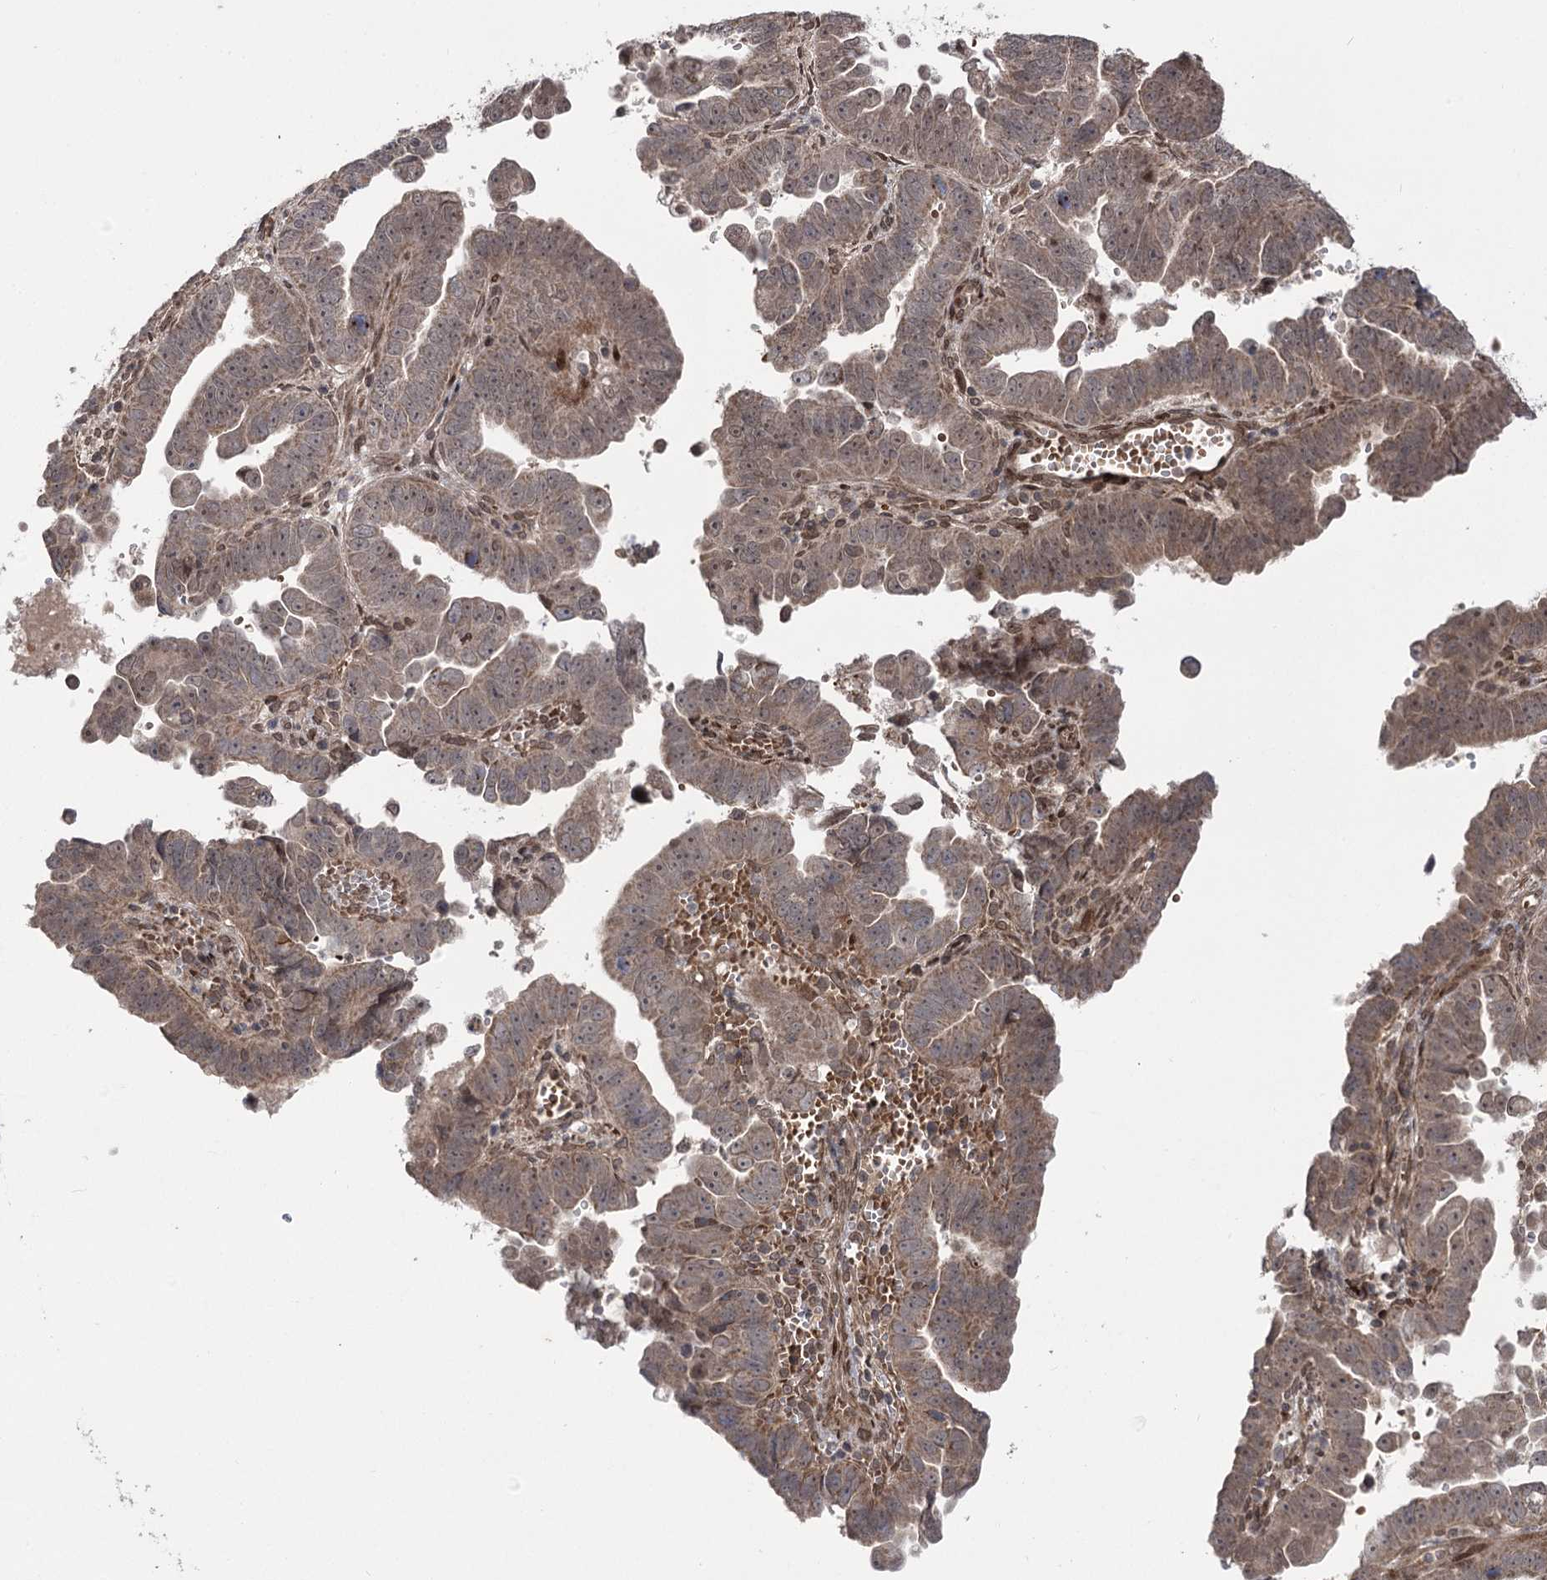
{"staining": {"intensity": "weak", "quantity": "25%-75%", "location": "nuclear"}, "tissue": "endometrial cancer", "cell_type": "Tumor cells", "image_type": "cancer", "snomed": [{"axis": "morphology", "description": "Adenocarcinoma, NOS"}, {"axis": "topography", "description": "Endometrium"}], "caption": "An image showing weak nuclear positivity in approximately 25%-75% of tumor cells in endometrial adenocarcinoma, as visualized by brown immunohistochemical staining.", "gene": "TENM2", "patient": {"sex": "female", "age": 75}}